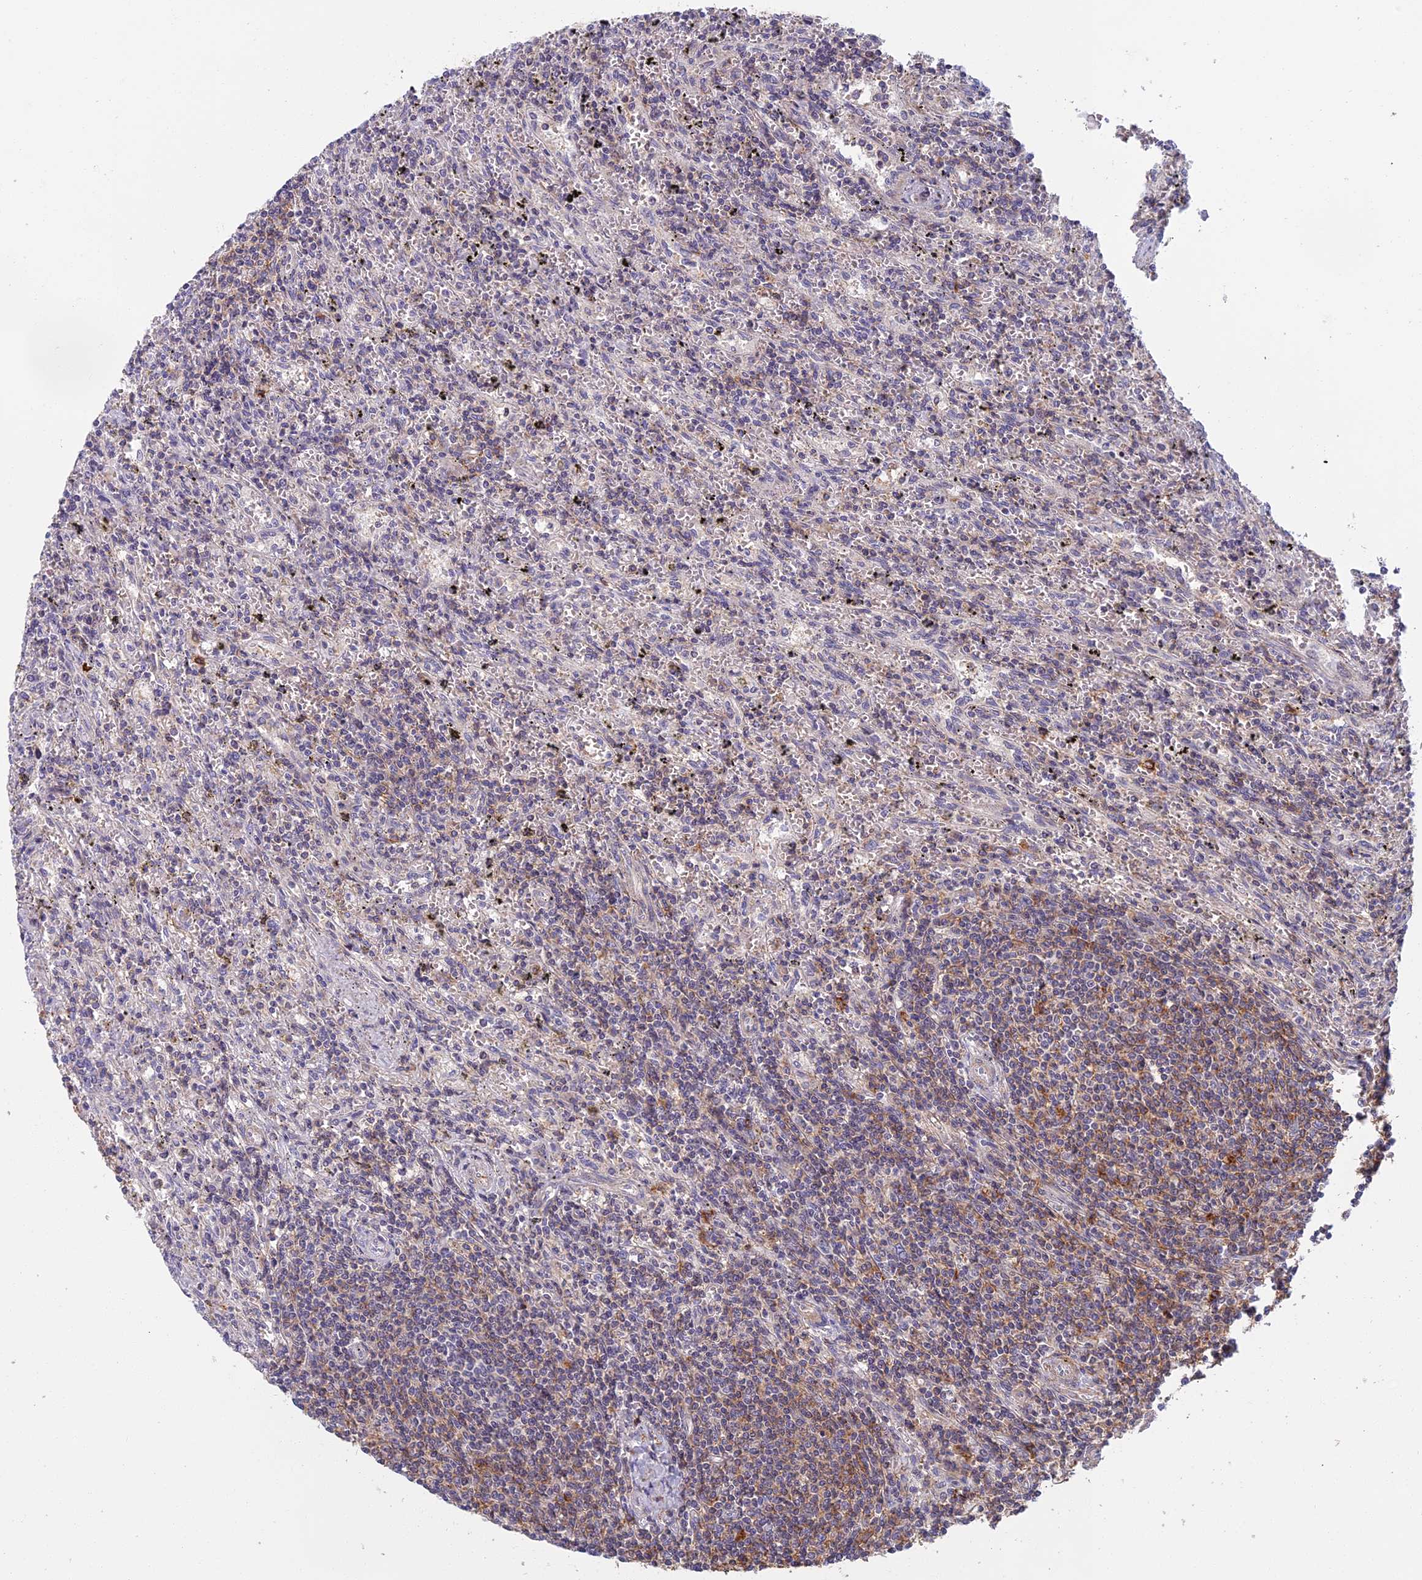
{"staining": {"intensity": "weak", "quantity": "<25%", "location": "cytoplasmic/membranous"}, "tissue": "lymphoma", "cell_type": "Tumor cells", "image_type": "cancer", "snomed": [{"axis": "morphology", "description": "Malignant lymphoma, non-Hodgkin's type, Low grade"}, {"axis": "topography", "description": "Spleen"}], "caption": "The immunohistochemistry image has no significant positivity in tumor cells of malignant lymphoma, non-Hodgkin's type (low-grade) tissue.", "gene": "EDAR", "patient": {"sex": "male", "age": 76}}